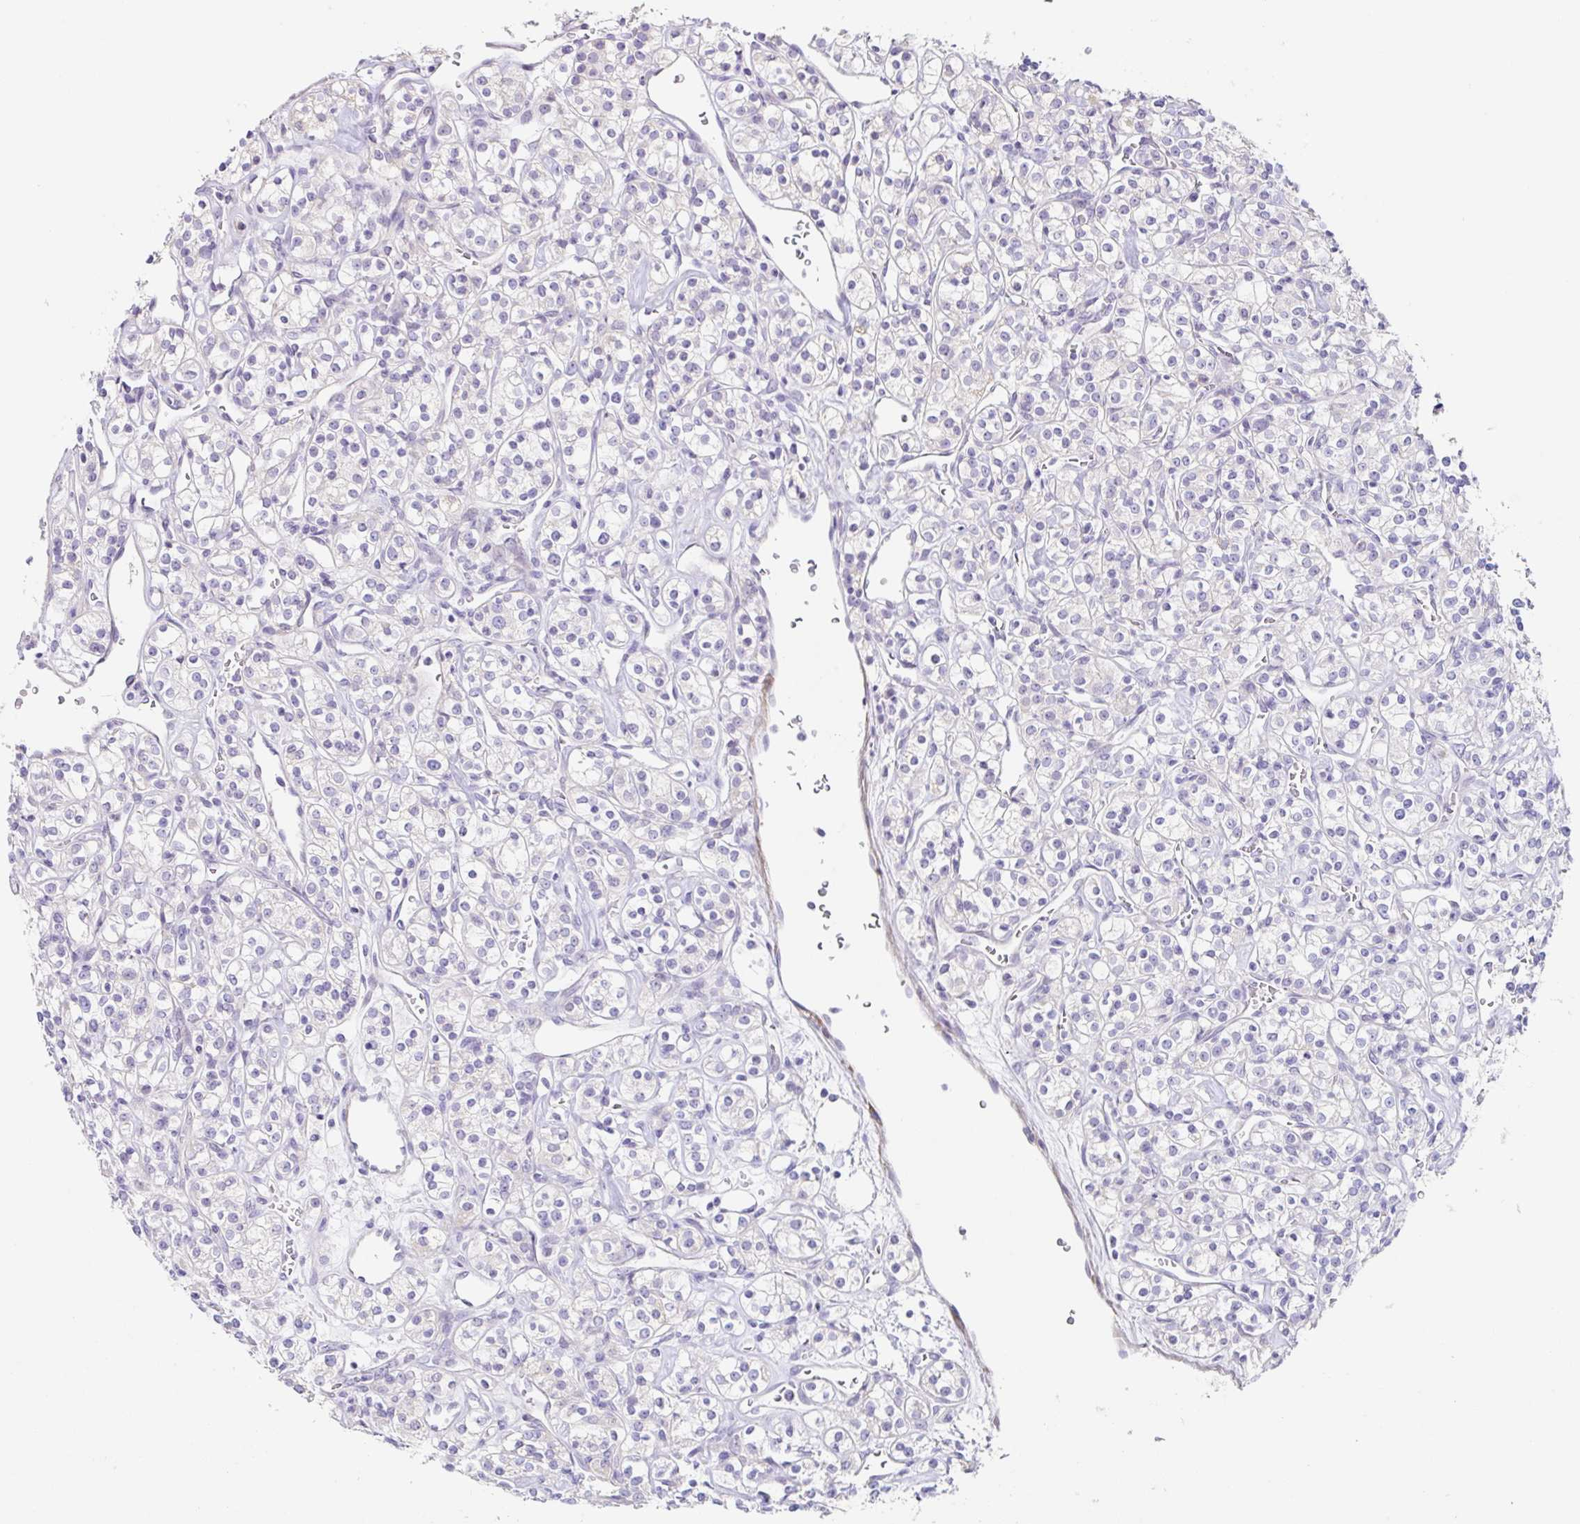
{"staining": {"intensity": "negative", "quantity": "none", "location": "none"}, "tissue": "renal cancer", "cell_type": "Tumor cells", "image_type": "cancer", "snomed": [{"axis": "morphology", "description": "Adenocarcinoma, NOS"}, {"axis": "topography", "description": "Kidney"}], "caption": "Tumor cells show no significant protein staining in renal cancer (adenocarcinoma).", "gene": "DCAF17", "patient": {"sex": "male", "age": 77}}